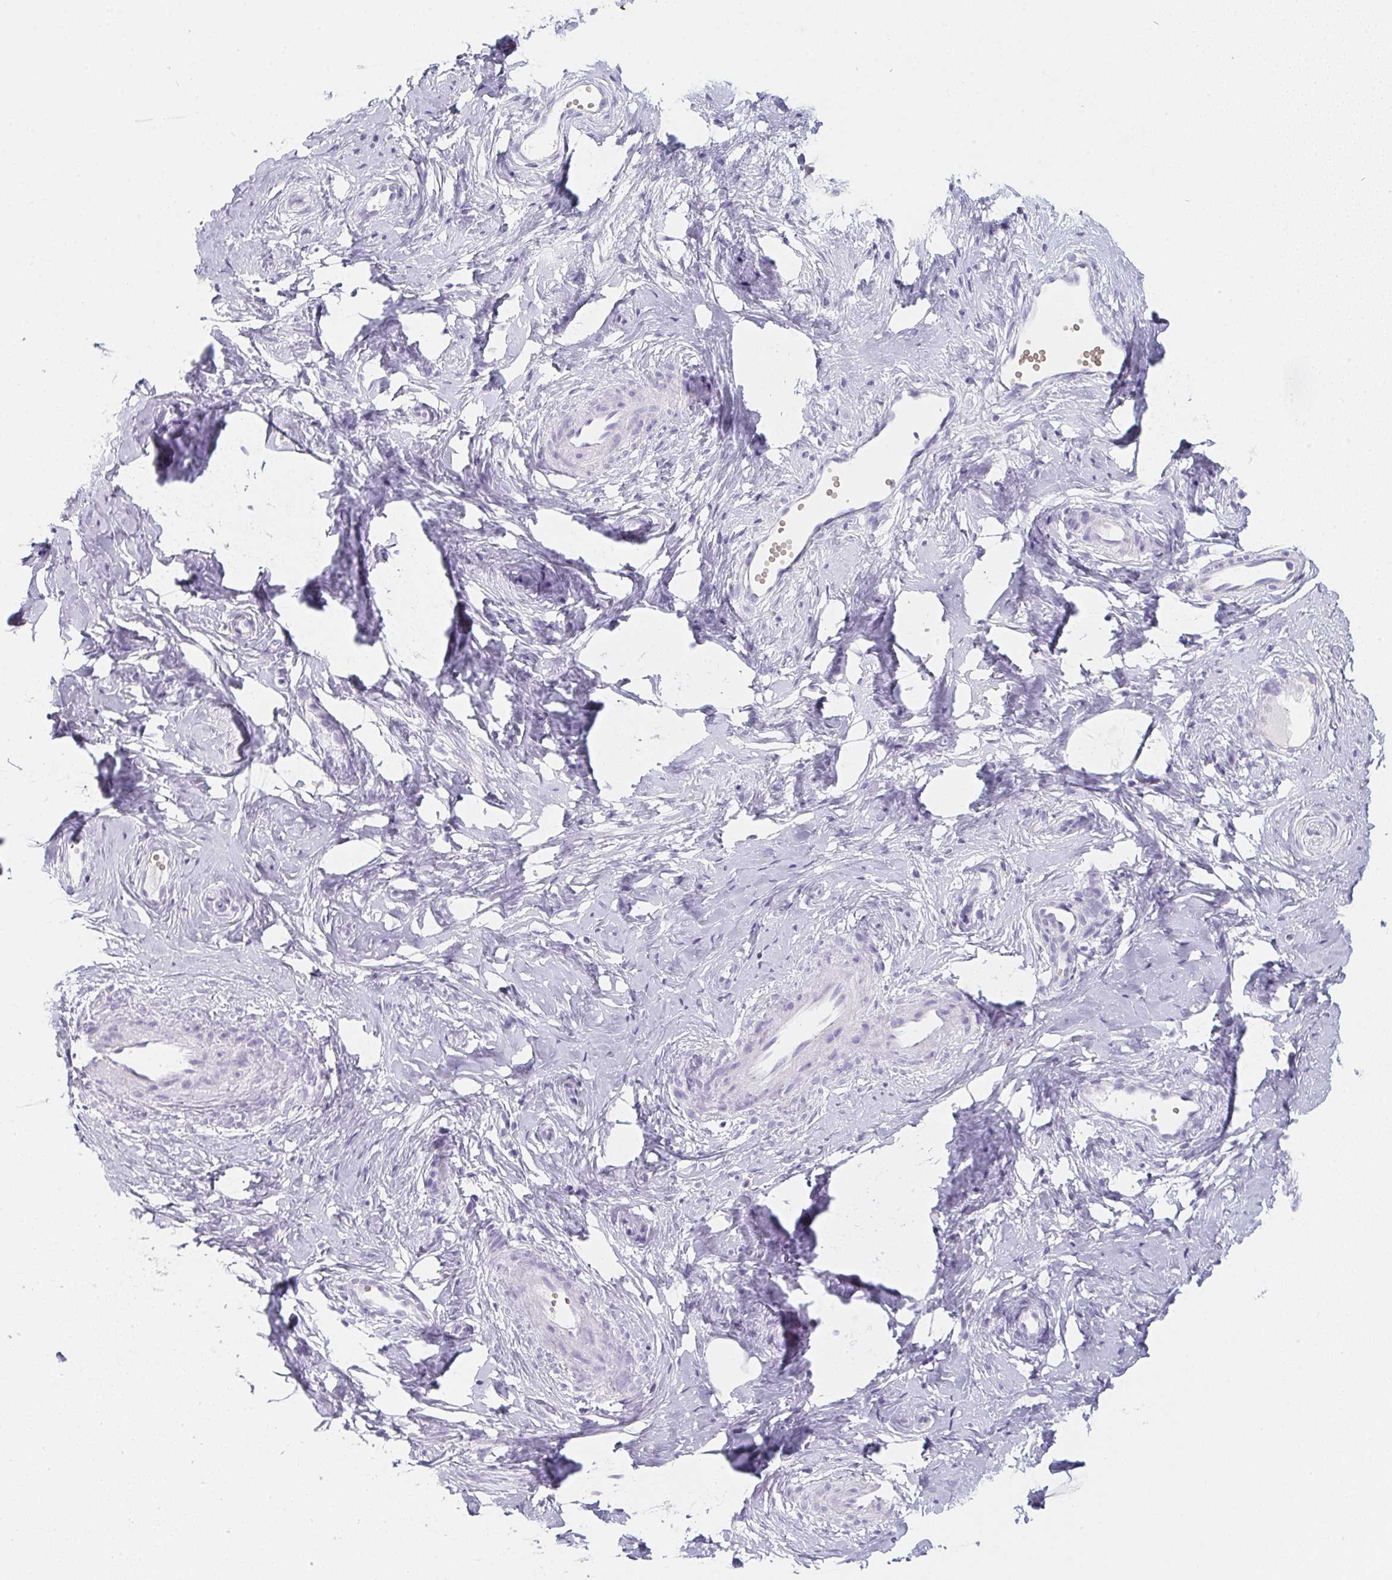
{"staining": {"intensity": "negative", "quantity": "none", "location": "none"}, "tissue": "cervix", "cell_type": "Glandular cells", "image_type": "normal", "snomed": [{"axis": "morphology", "description": "Normal tissue, NOS"}, {"axis": "topography", "description": "Cervix"}], "caption": "A high-resolution micrograph shows immunohistochemistry staining of normal cervix, which shows no significant positivity in glandular cells.", "gene": "DCD", "patient": {"sex": "female", "age": 40}}